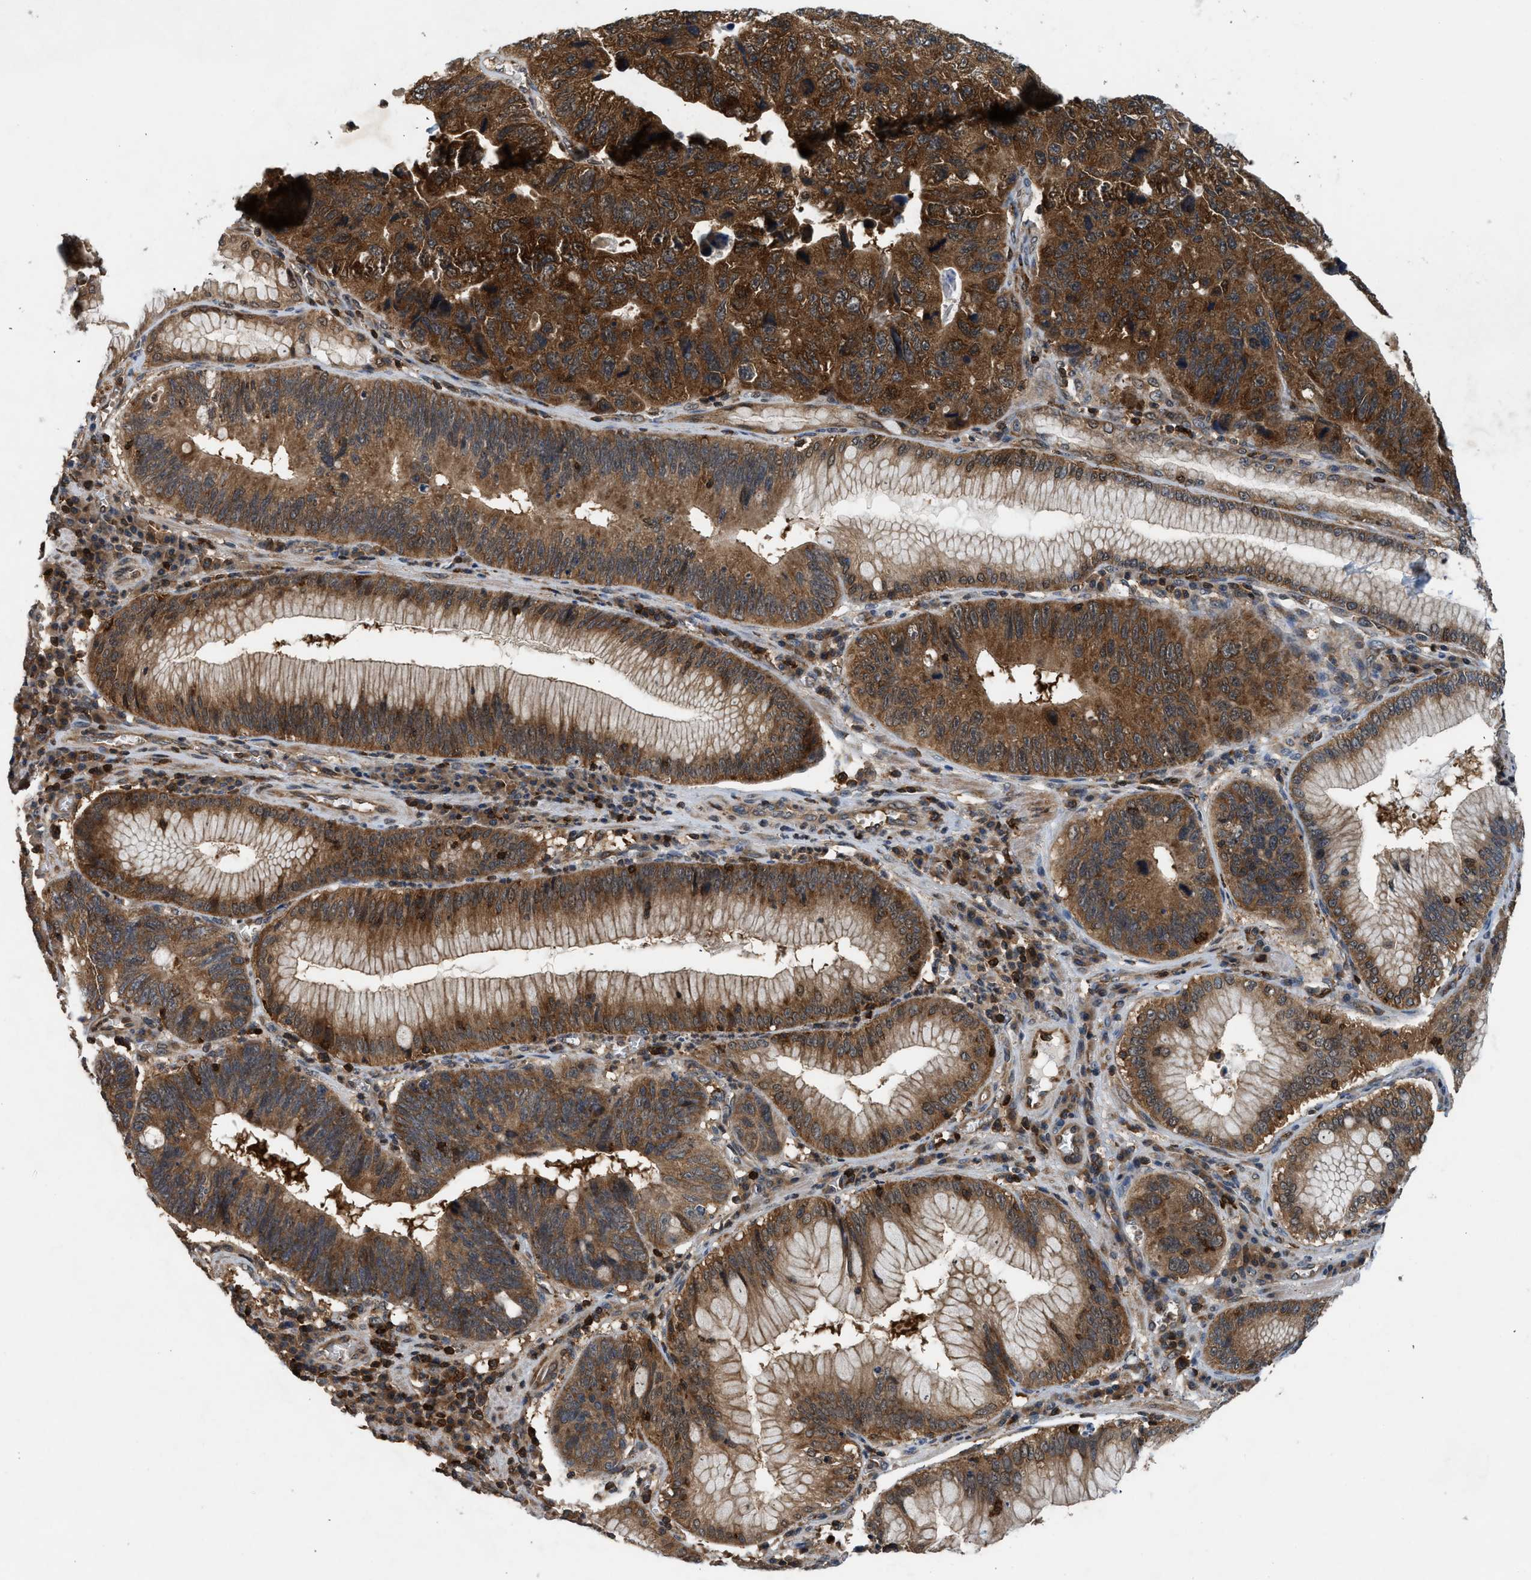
{"staining": {"intensity": "strong", "quantity": ">75%", "location": "cytoplasmic/membranous"}, "tissue": "stomach cancer", "cell_type": "Tumor cells", "image_type": "cancer", "snomed": [{"axis": "morphology", "description": "Adenocarcinoma, NOS"}, {"axis": "topography", "description": "Stomach"}], "caption": "Protein staining by immunohistochemistry exhibits strong cytoplasmic/membranous expression in approximately >75% of tumor cells in stomach adenocarcinoma. (Stains: DAB in brown, nuclei in blue, Microscopy: brightfield microscopy at high magnification).", "gene": "OXSR1", "patient": {"sex": "male", "age": 59}}